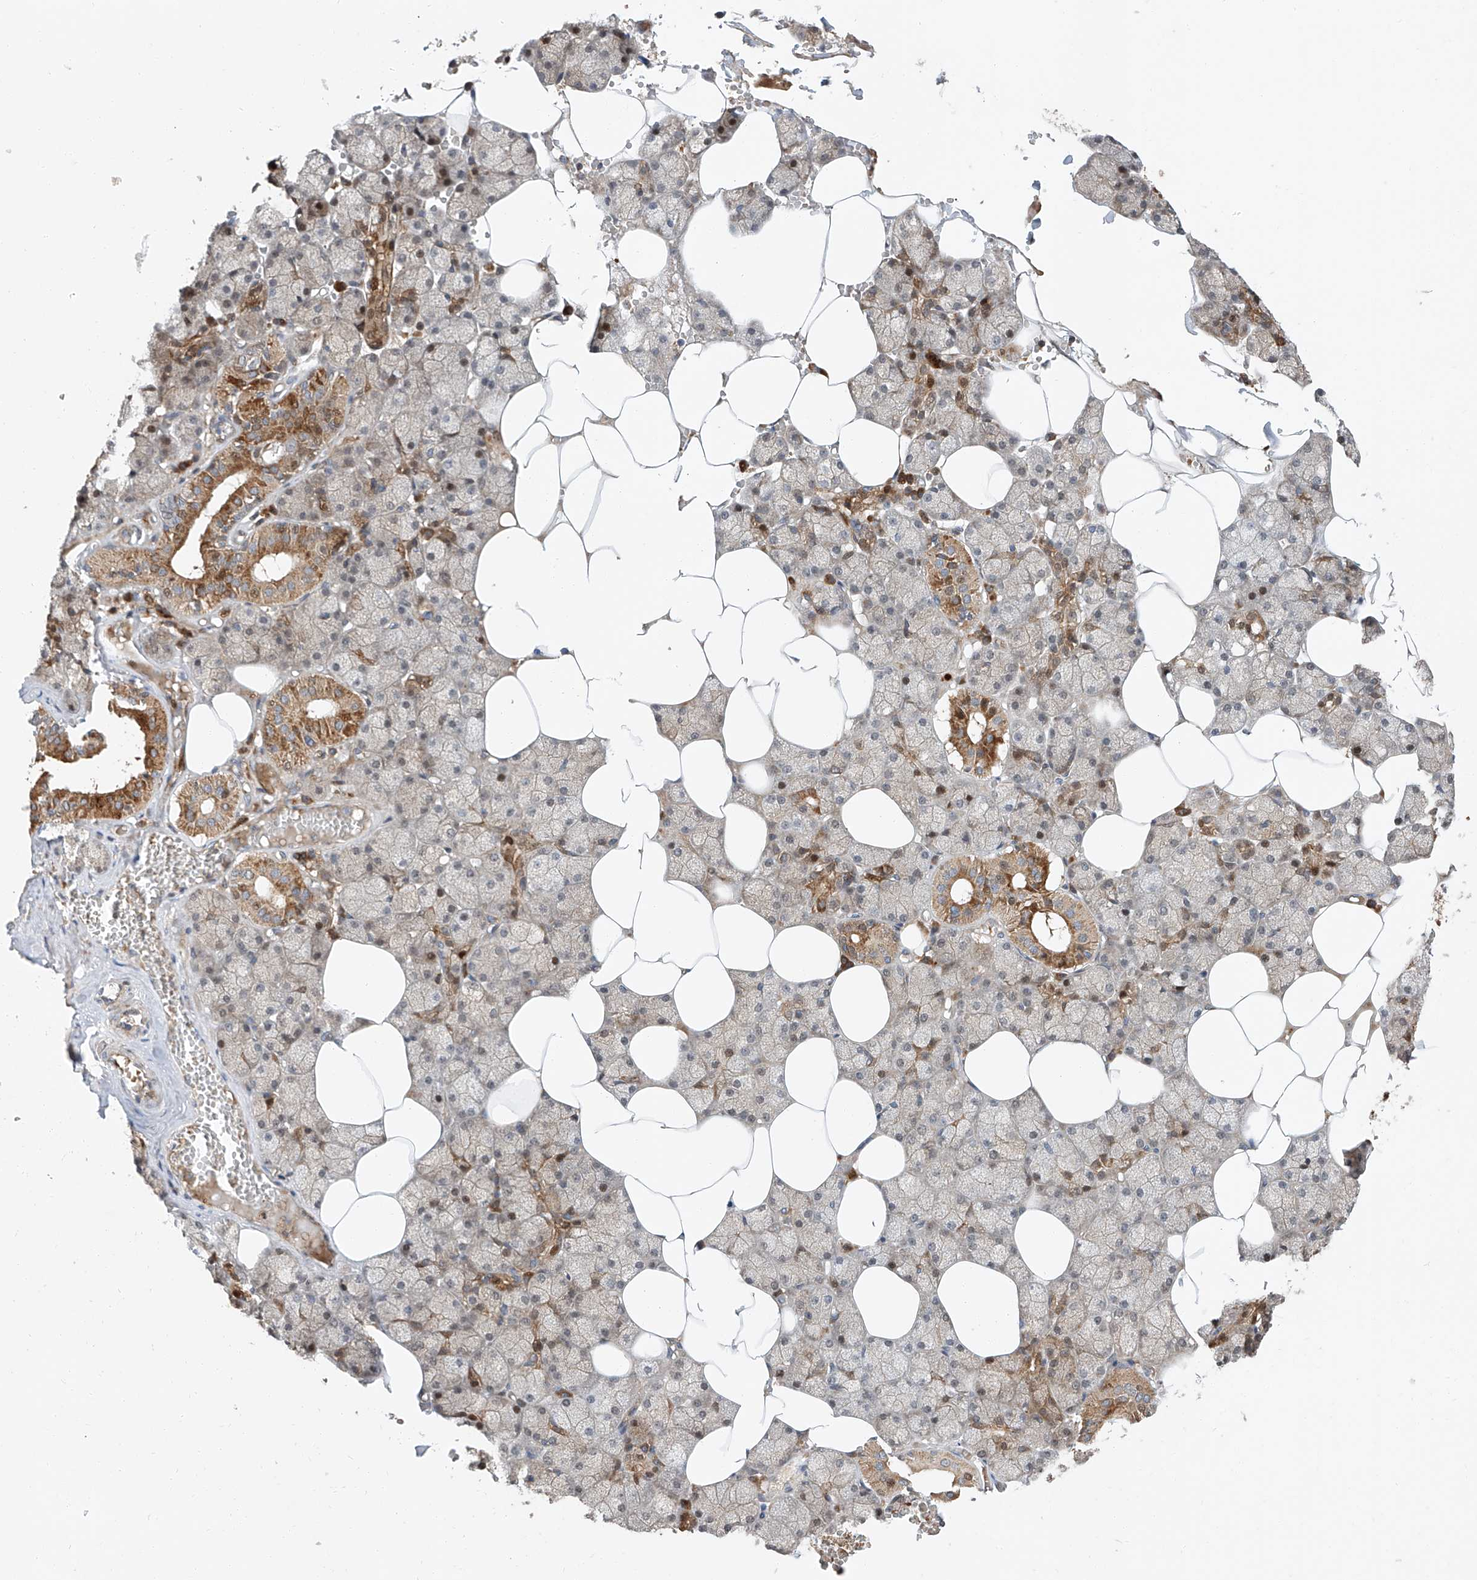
{"staining": {"intensity": "moderate", "quantity": "25%-75%", "location": "cytoplasmic/membranous"}, "tissue": "salivary gland", "cell_type": "Glandular cells", "image_type": "normal", "snomed": [{"axis": "morphology", "description": "Normal tissue, NOS"}, {"axis": "topography", "description": "Salivary gland"}], "caption": "The histopathology image shows immunohistochemical staining of unremarkable salivary gland. There is moderate cytoplasmic/membranous expression is present in about 25%-75% of glandular cells.", "gene": "USF3", "patient": {"sex": "male", "age": 62}}